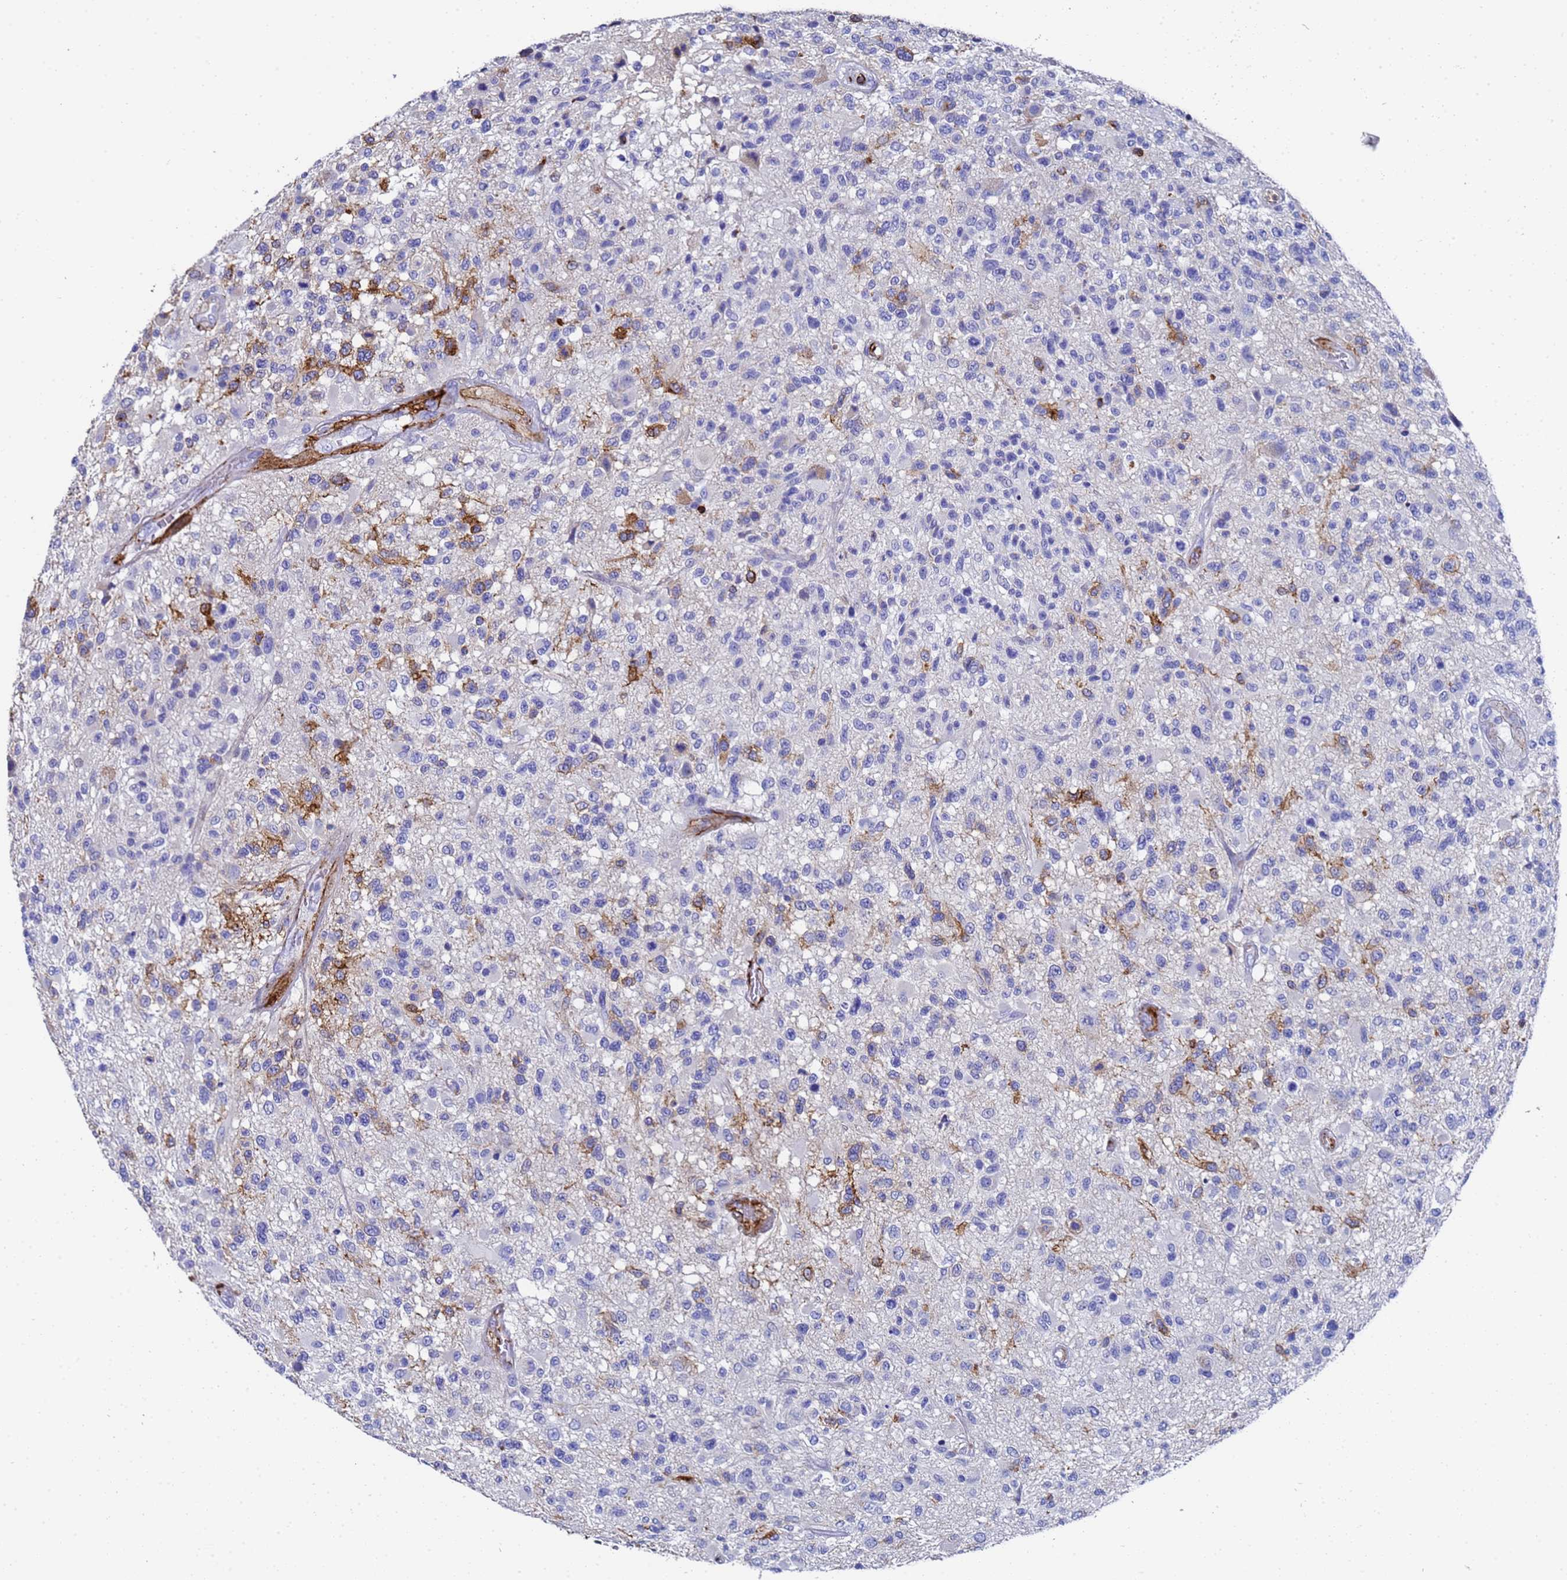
{"staining": {"intensity": "moderate", "quantity": "<25%", "location": "cytoplasmic/membranous"}, "tissue": "glioma", "cell_type": "Tumor cells", "image_type": "cancer", "snomed": [{"axis": "morphology", "description": "Glioma, malignant, High grade"}, {"axis": "morphology", "description": "Glioblastoma, NOS"}, {"axis": "topography", "description": "Brain"}], "caption": "Tumor cells exhibit moderate cytoplasmic/membranous staining in about <25% of cells in glioblastoma.", "gene": "ADIPOQ", "patient": {"sex": "male", "age": 60}}